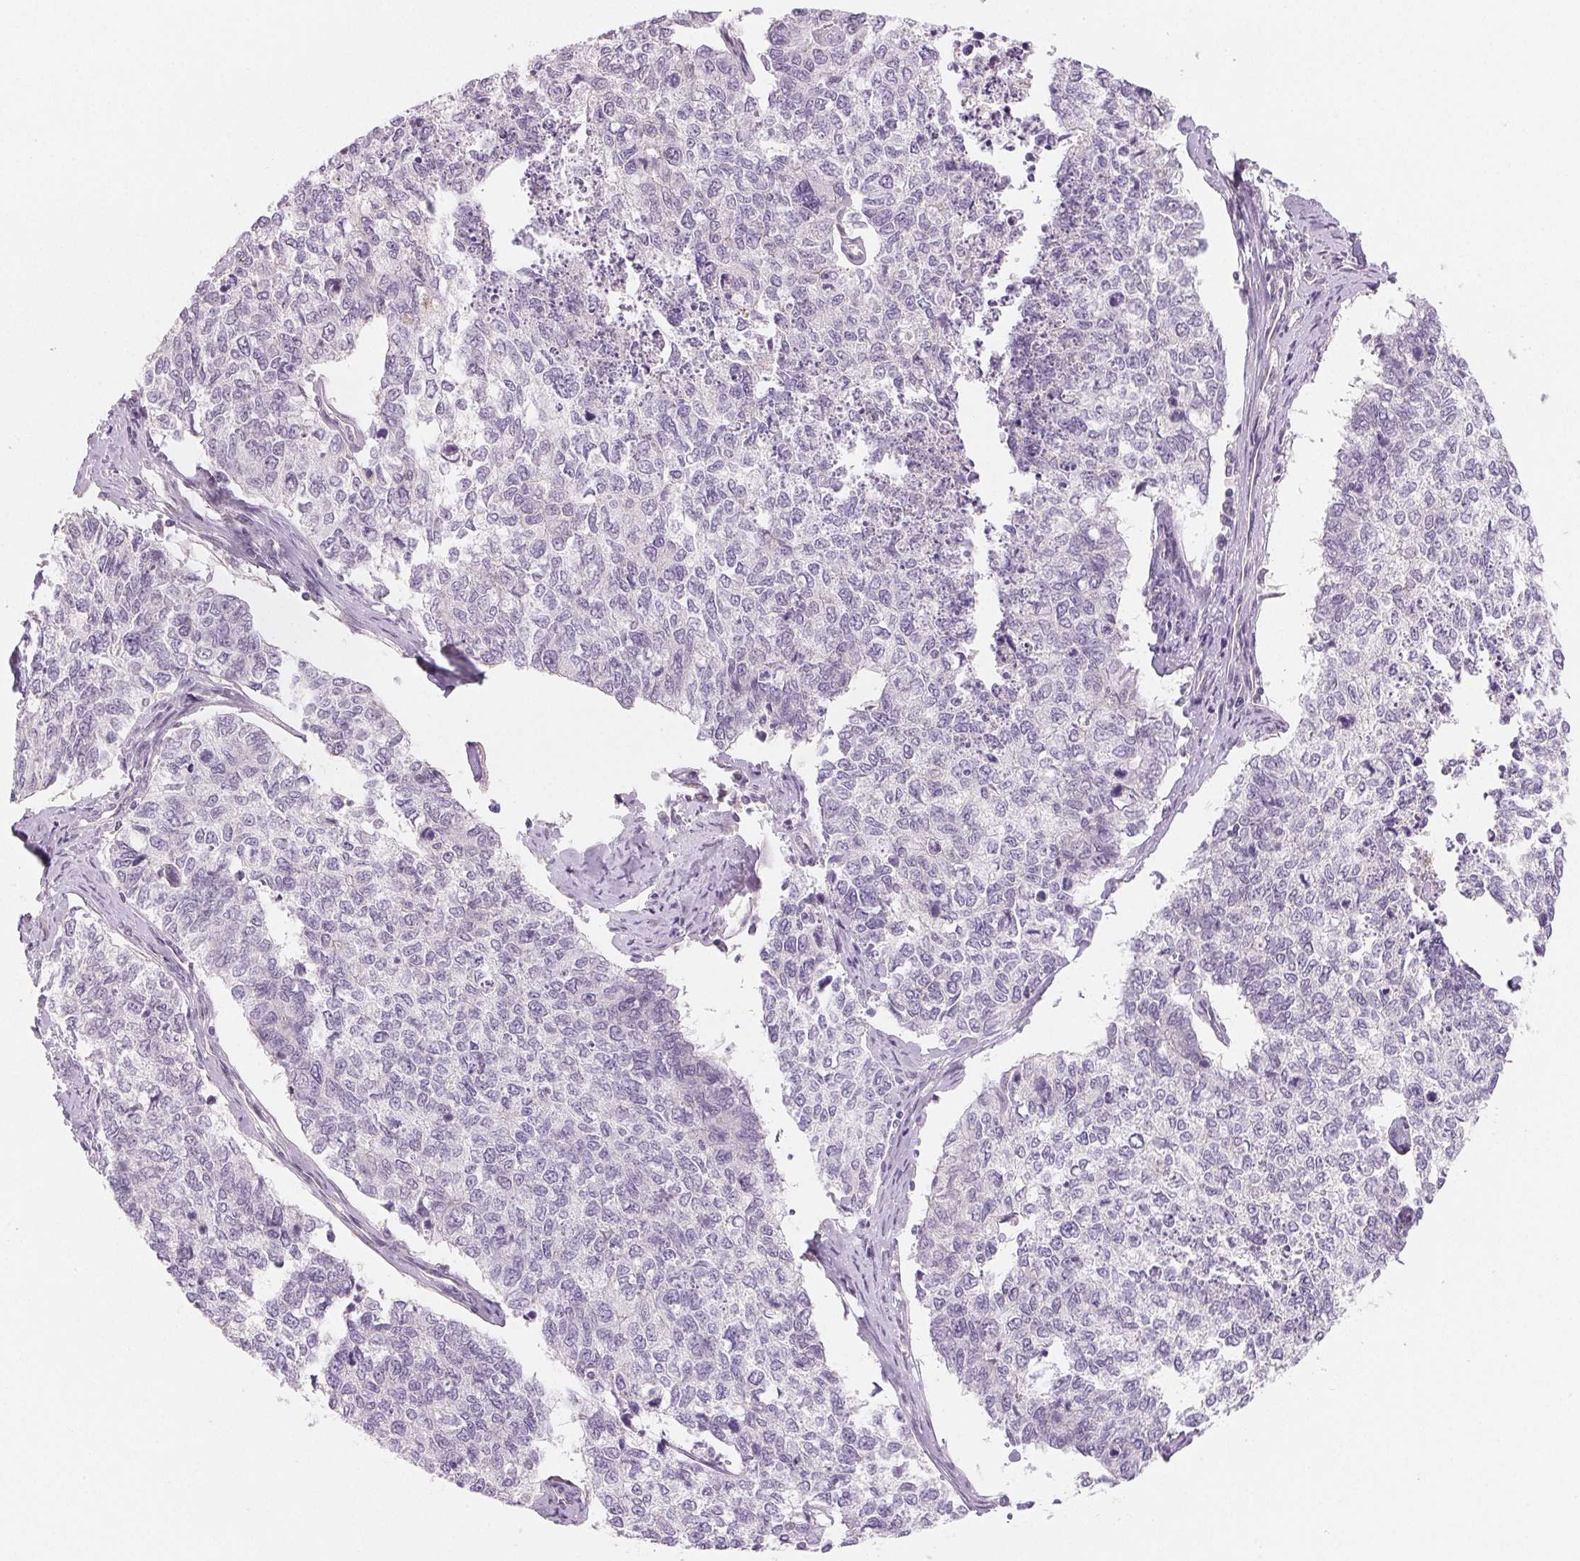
{"staining": {"intensity": "negative", "quantity": "none", "location": "none"}, "tissue": "cervical cancer", "cell_type": "Tumor cells", "image_type": "cancer", "snomed": [{"axis": "morphology", "description": "Adenocarcinoma, NOS"}, {"axis": "topography", "description": "Cervix"}], "caption": "High magnification brightfield microscopy of cervical adenocarcinoma stained with DAB (brown) and counterstained with hematoxylin (blue): tumor cells show no significant positivity.", "gene": "CFC1", "patient": {"sex": "female", "age": 63}}